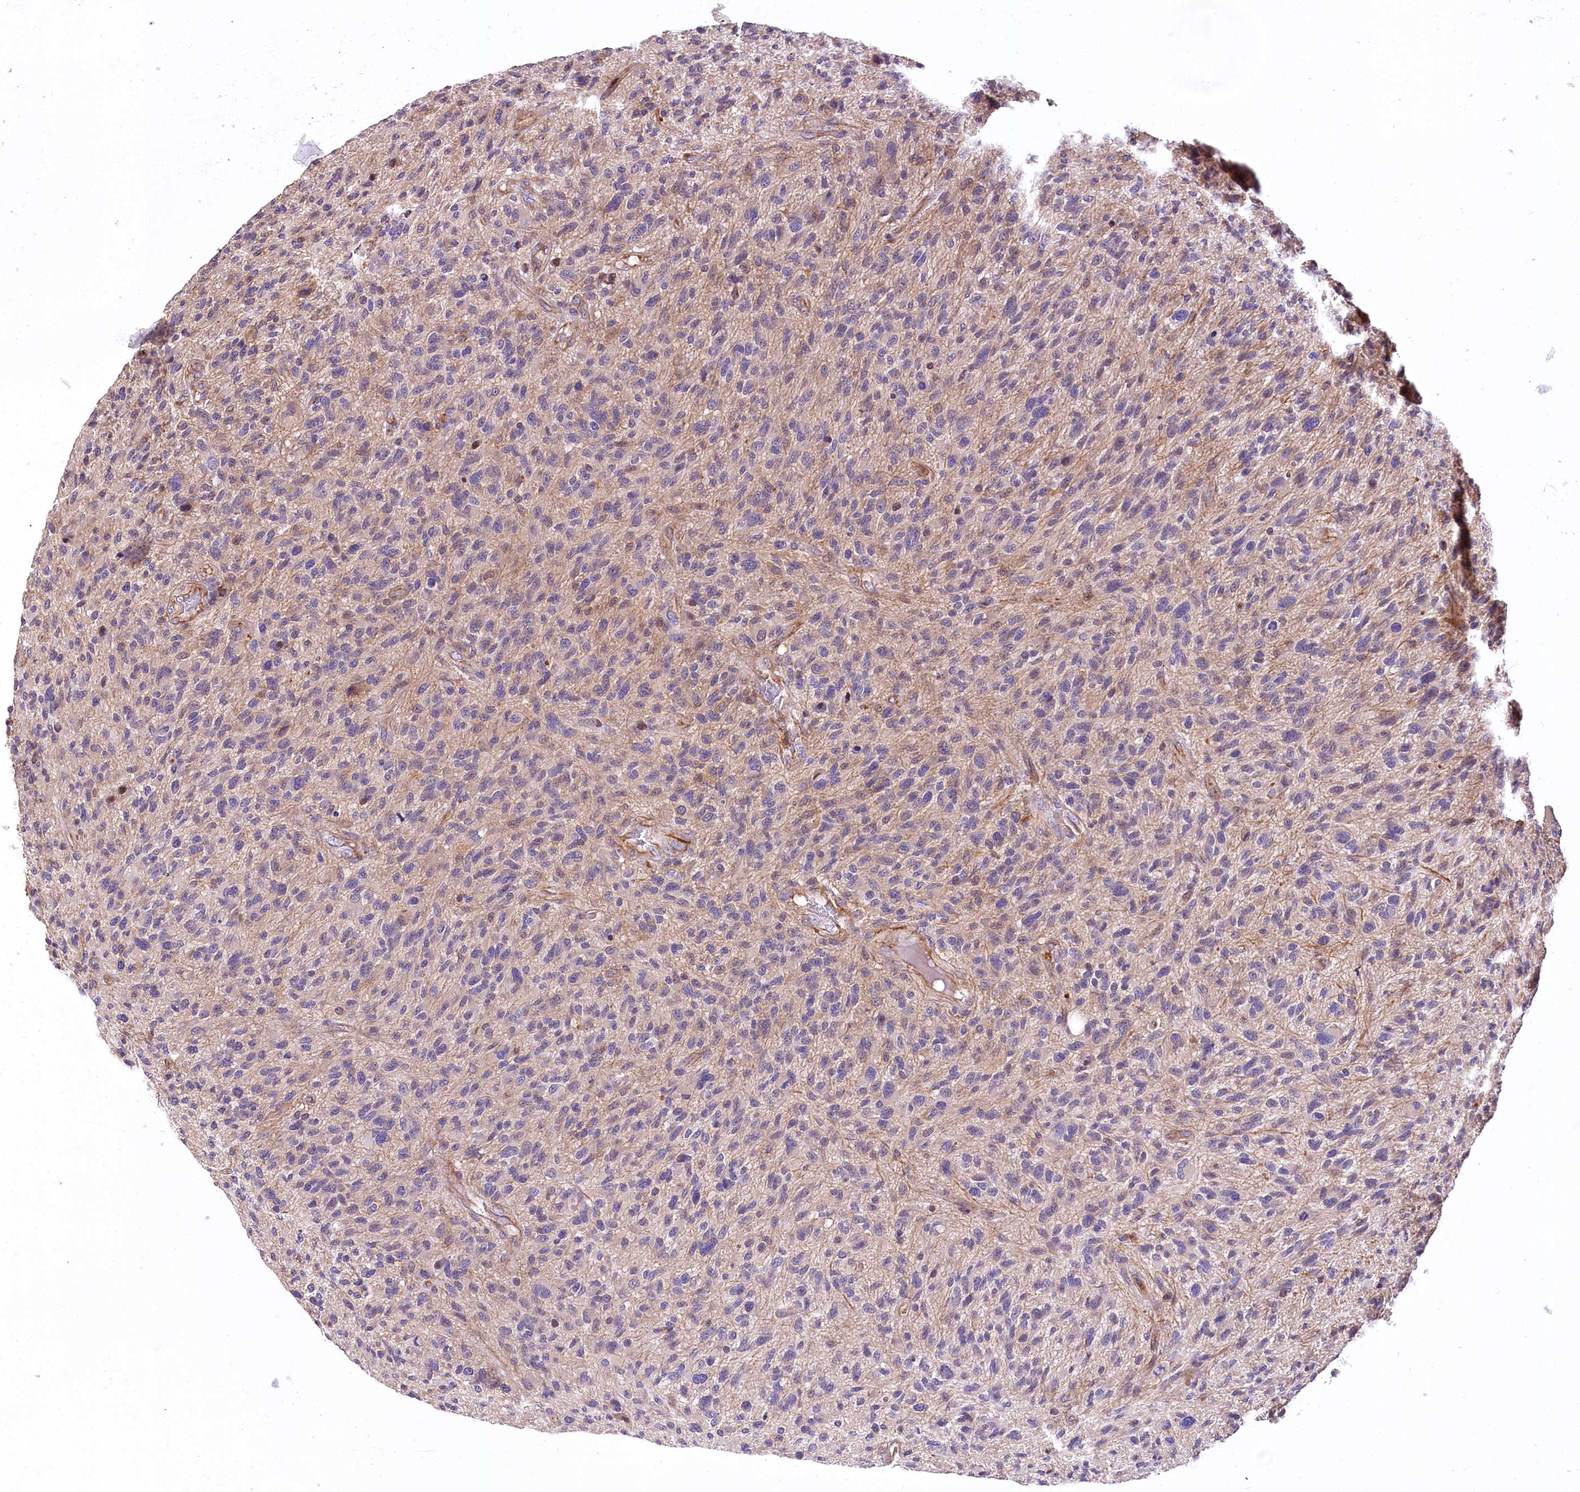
{"staining": {"intensity": "negative", "quantity": "none", "location": "none"}, "tissue": "glioma", "cell_type": "Tumor cells", "image_type": "cancer", "snomed": [{"axis": "morphology", "description": "Glioma, malignant, High grade"}, {"axis": "topography", "description": "Brain"}], "caption": "Tumor cells show no significant positivity in glioma.", "gene": "DPP3", "patient": {"sex": "male", "age": 47}}